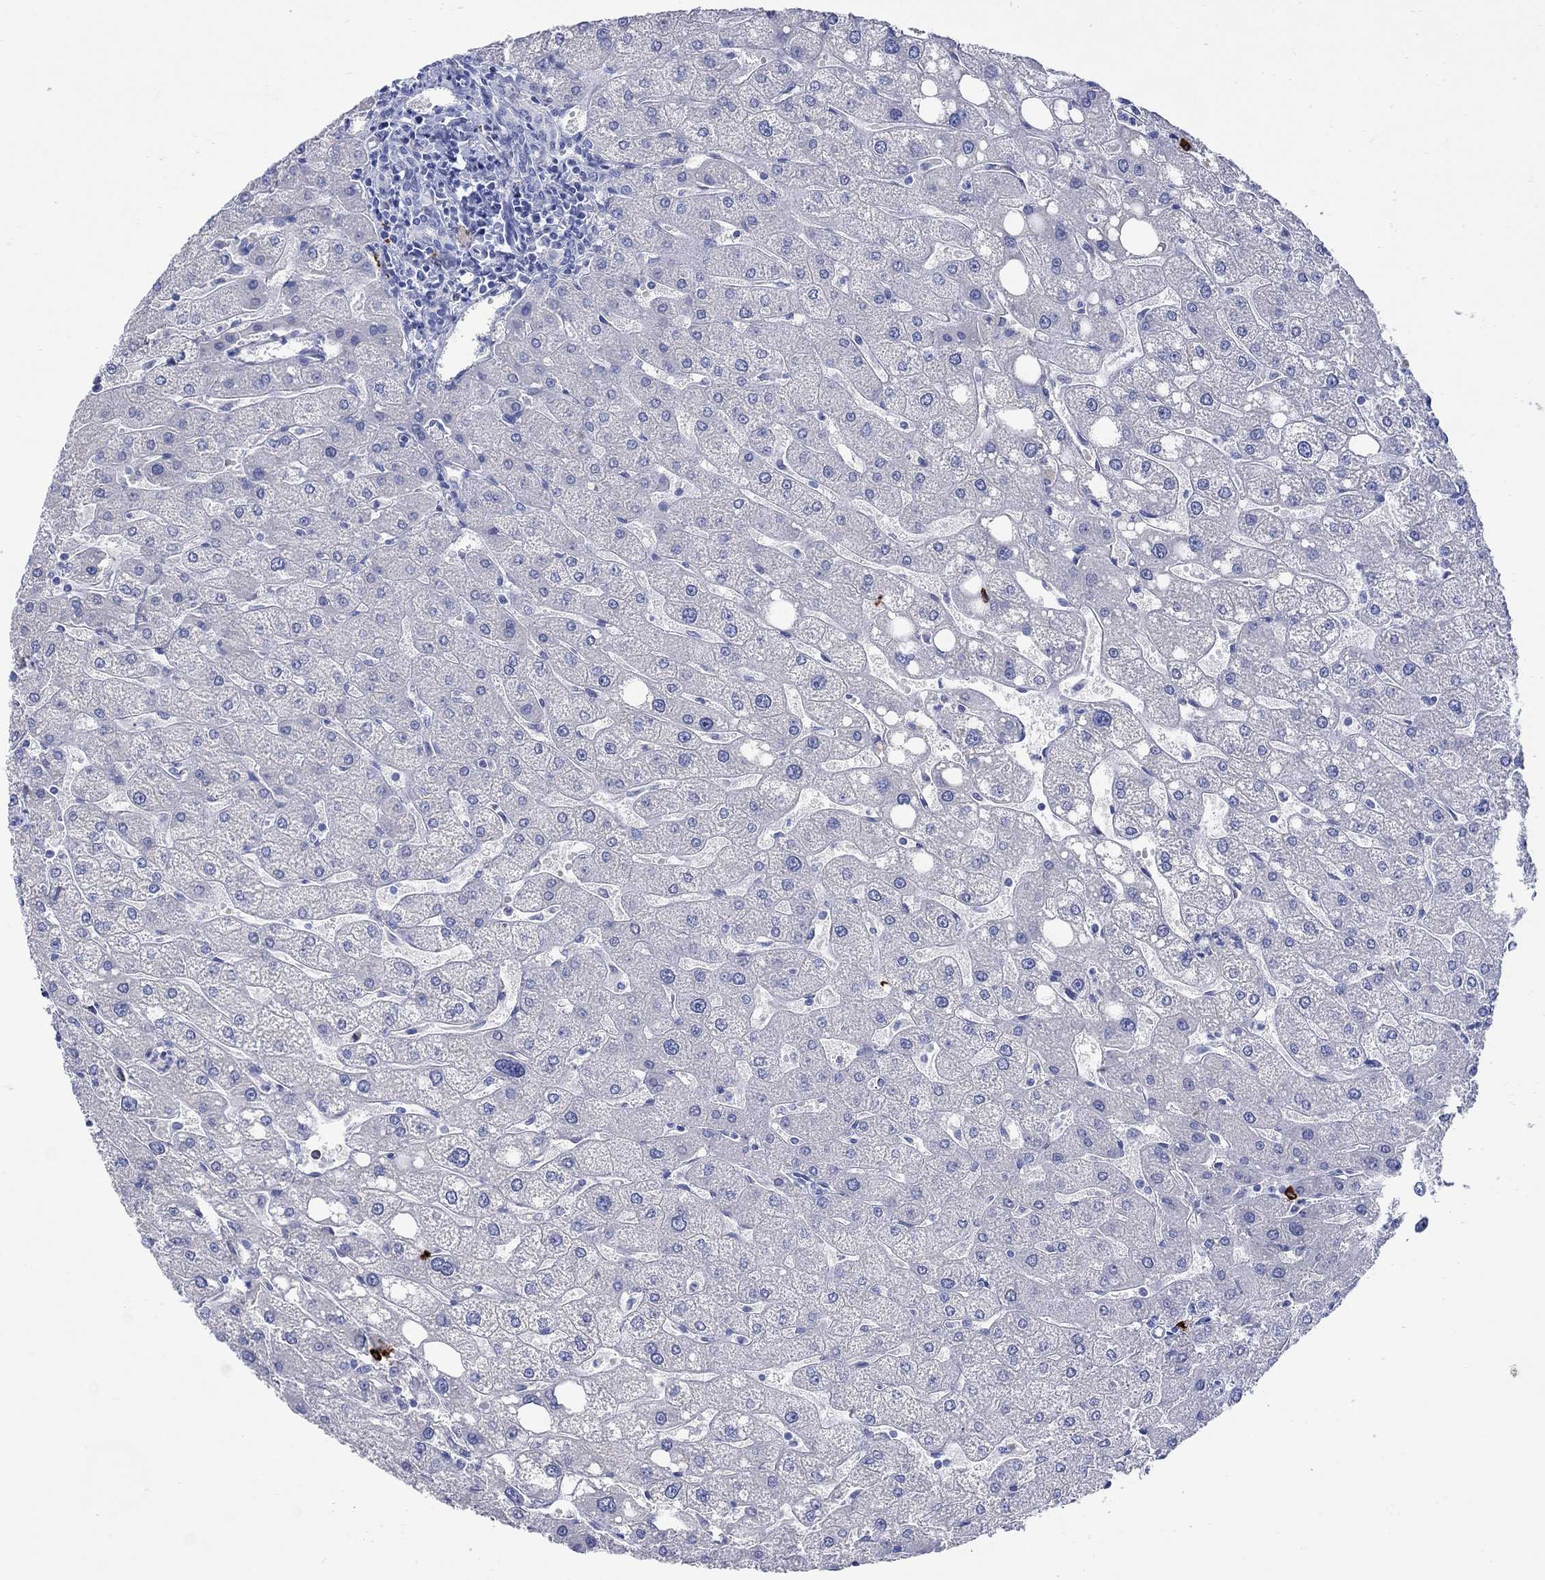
{"staining": {"intensity": "negative", "quantity": "none", "location": "none"}, "tissue": "liver", "cell_type": "Cholangiocytes", "image_type": "normal", "snomed": [{"axis": "morphology", "description": "Normal tissue, NOS"}, {"axis": "topography", "description": "Liver"}], "caption": "Cholangiocytes show no significant protein positivity in benign liver.", "gene": "P2RY6", "patient": {"sex": "male", "age": 67}}